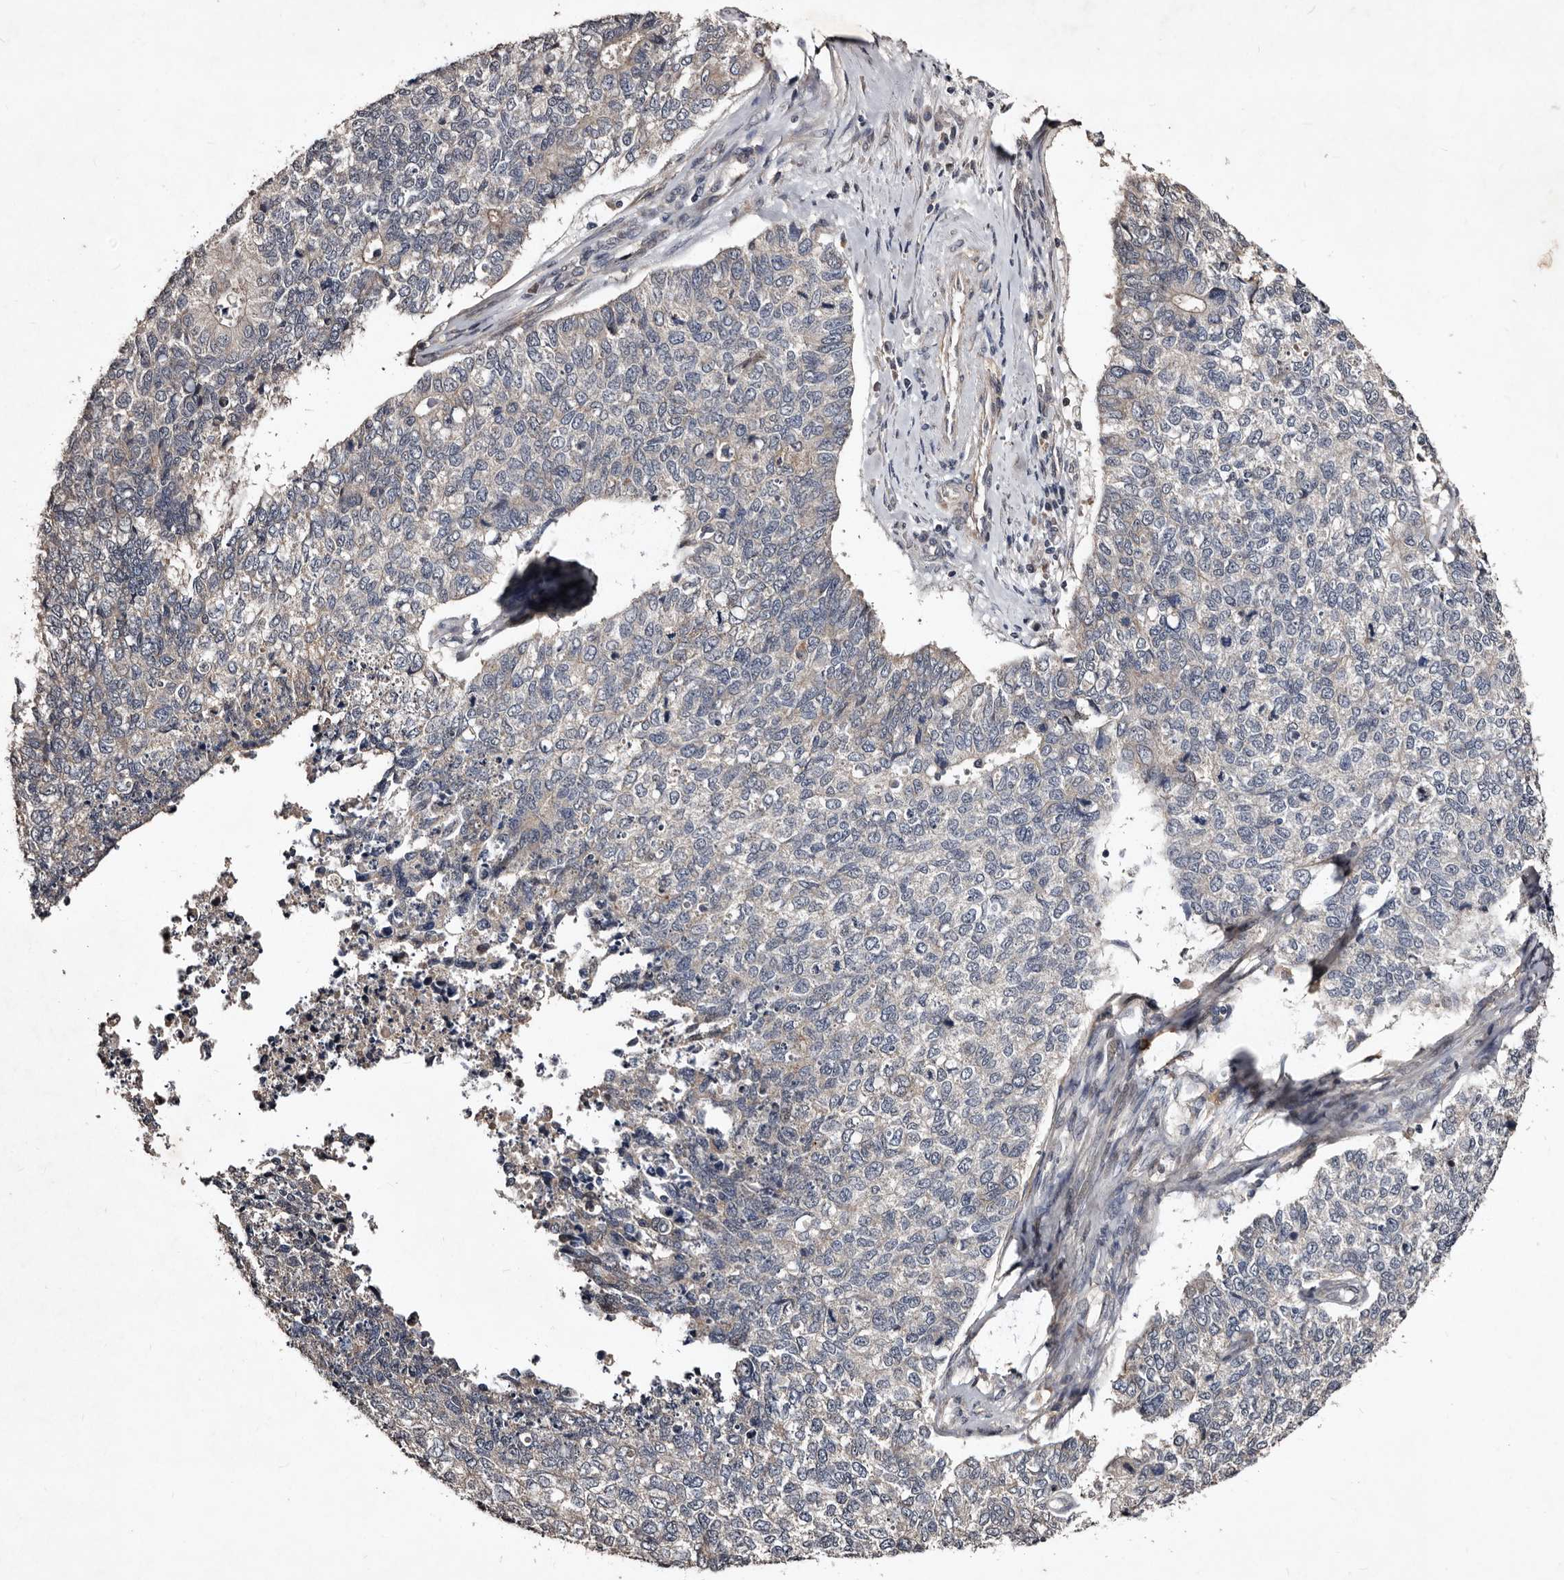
{"staining": {"intensity": "negative", "quantity": "none", "location": "none"}, "tissue": "cervical cancer", "cell_type": "Tumor cells", "image_type": "cancer", "snomed": [{"axis": "morphology", "description": "Squamous cell carcinoma, NOS"}, {"axis": "topography", "description": "Cervix"}], "caption": "High power microscopy image of an IHC image of cervical cancer (squamous cell carcinoma), revealing no significant expression in tumor cells.", "gene": "MKRN3", "patient": {"sex": "female", "age": 63}}